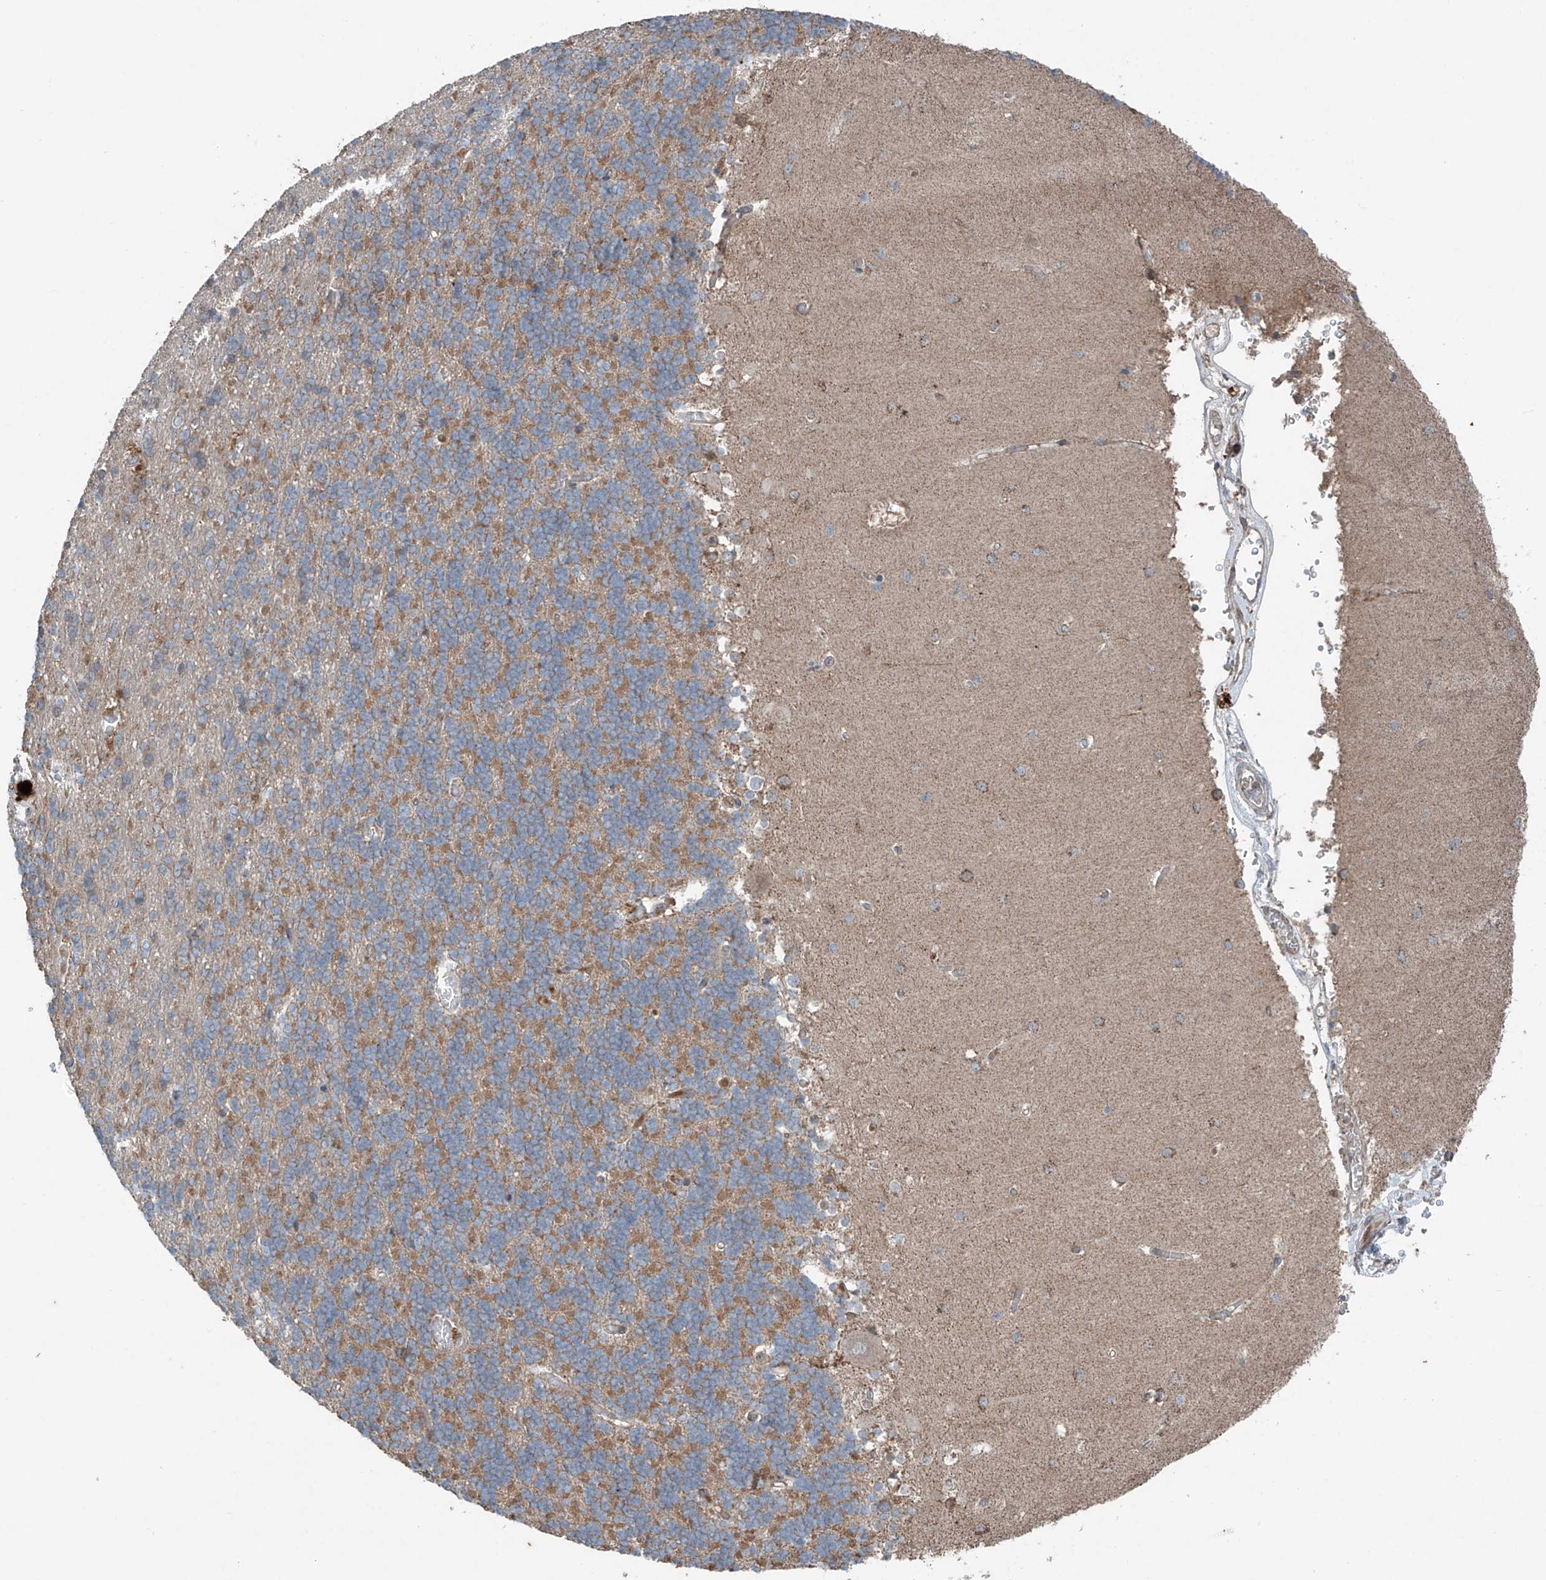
{"staining": {"intensity": "weak", "quantity": "<25%", "location": "cytoplasmic/membranous"}, "tissue": "cerebellum", "cell_type": "Cells in granular layer", "image_type": "normal", "snomed": [{"axis": "morphology", "description": "Normal tissue, NOS"}, {"axis": "topography", "description": "Cerebellum"}], "caption": "An IHC histopathology image of unremarkable cerebellum is shown. There is no staining in cells in granular layer of cerebellum.", "gene": "SAMD3", "patient": {"sex": "male", "age": 37}}